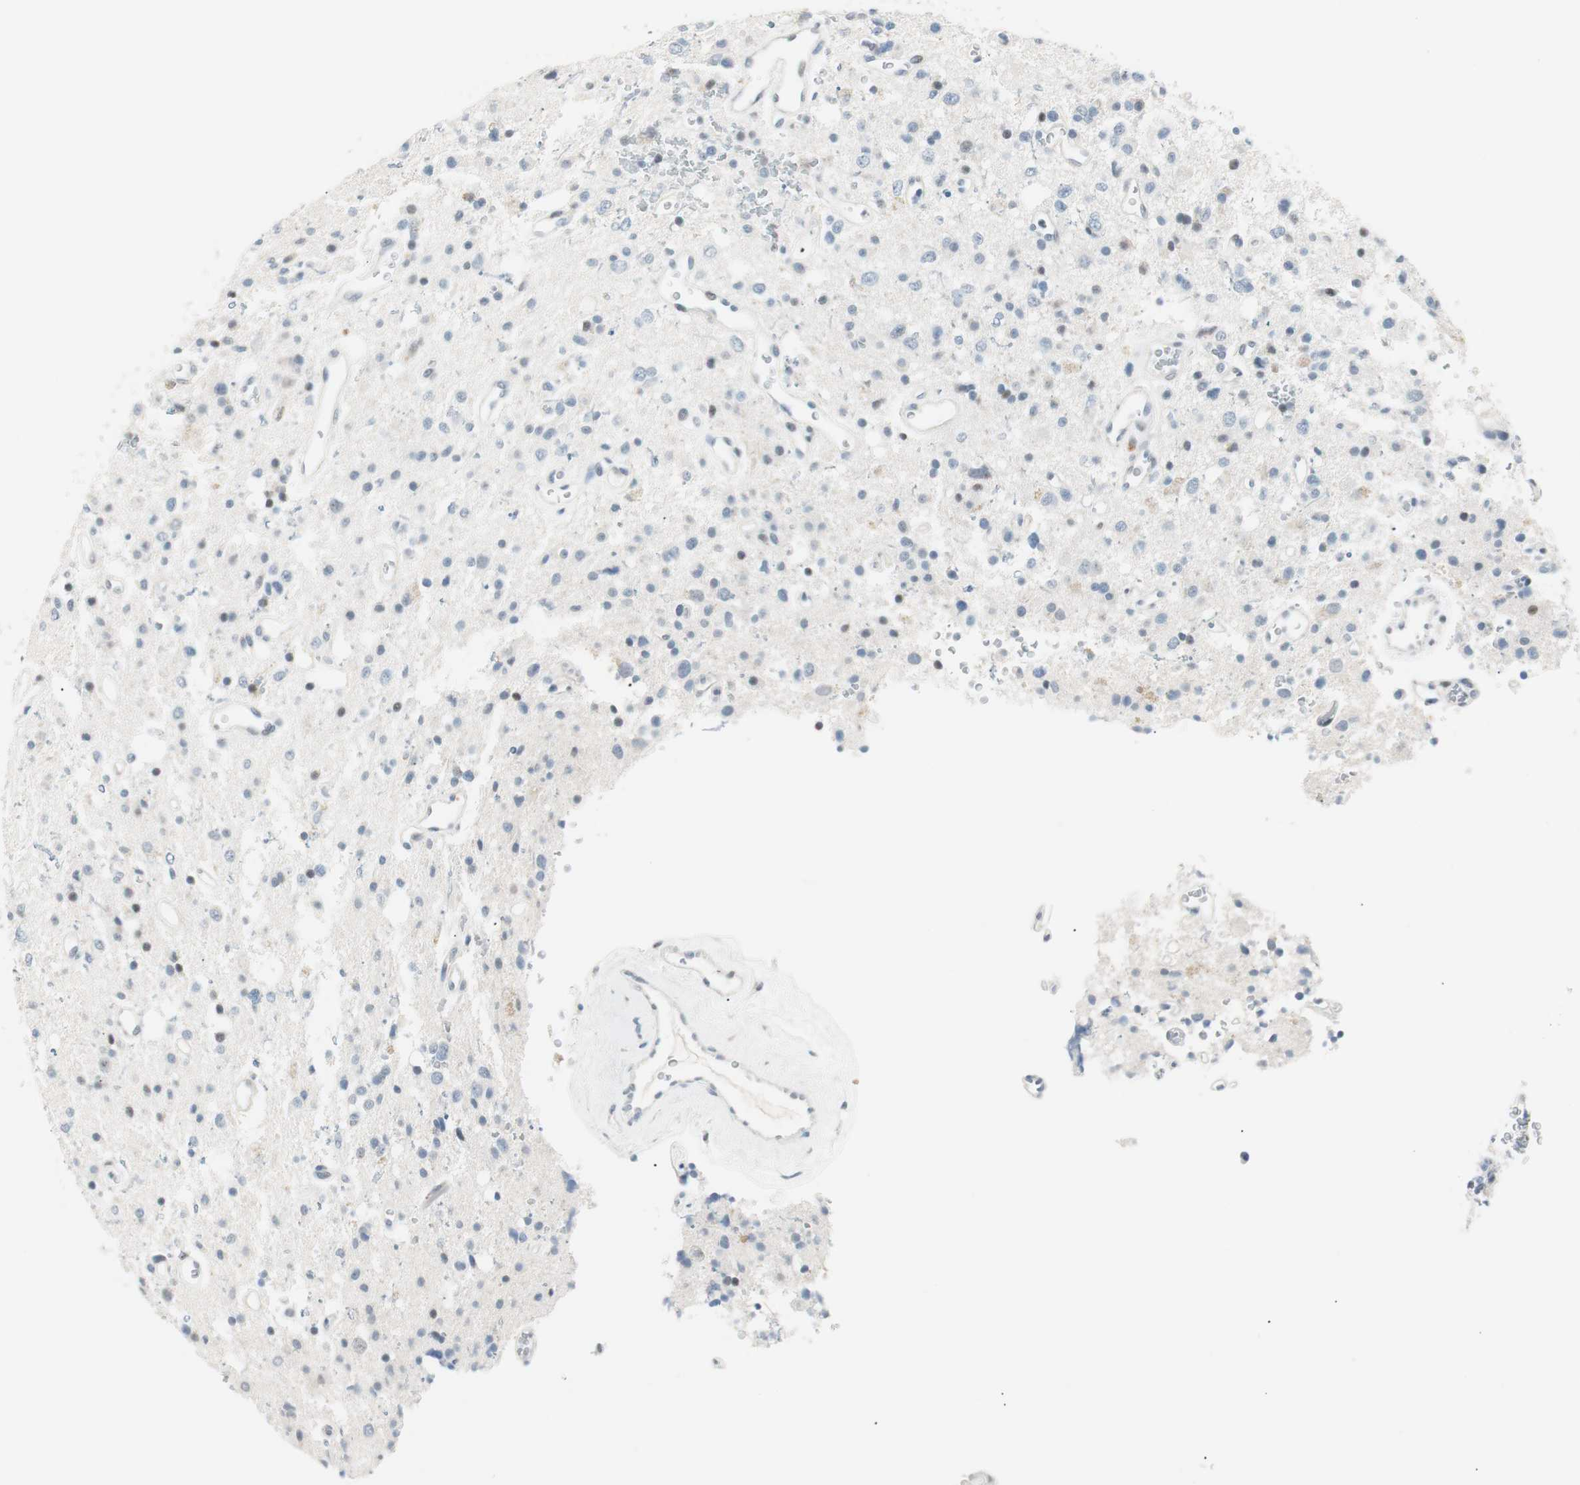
{"staining": {"intensity": "negative", "quantity": "none", "location": "none"}, "tissue": "glioma", "cell_type": "Tumor cells", "image_type": "cancer", "snomed": [{"axis": "morphology", "description": "Glioma, malignant, High grade"}, {"axis": "topography", "description": "Brain"}], "caption": "The immunohistochemistry photomicrograph has no significant staining in tumor cells of glioma tissue.", "gene": "HOXB13", "patient": {"sex": "male", "age": 47}}